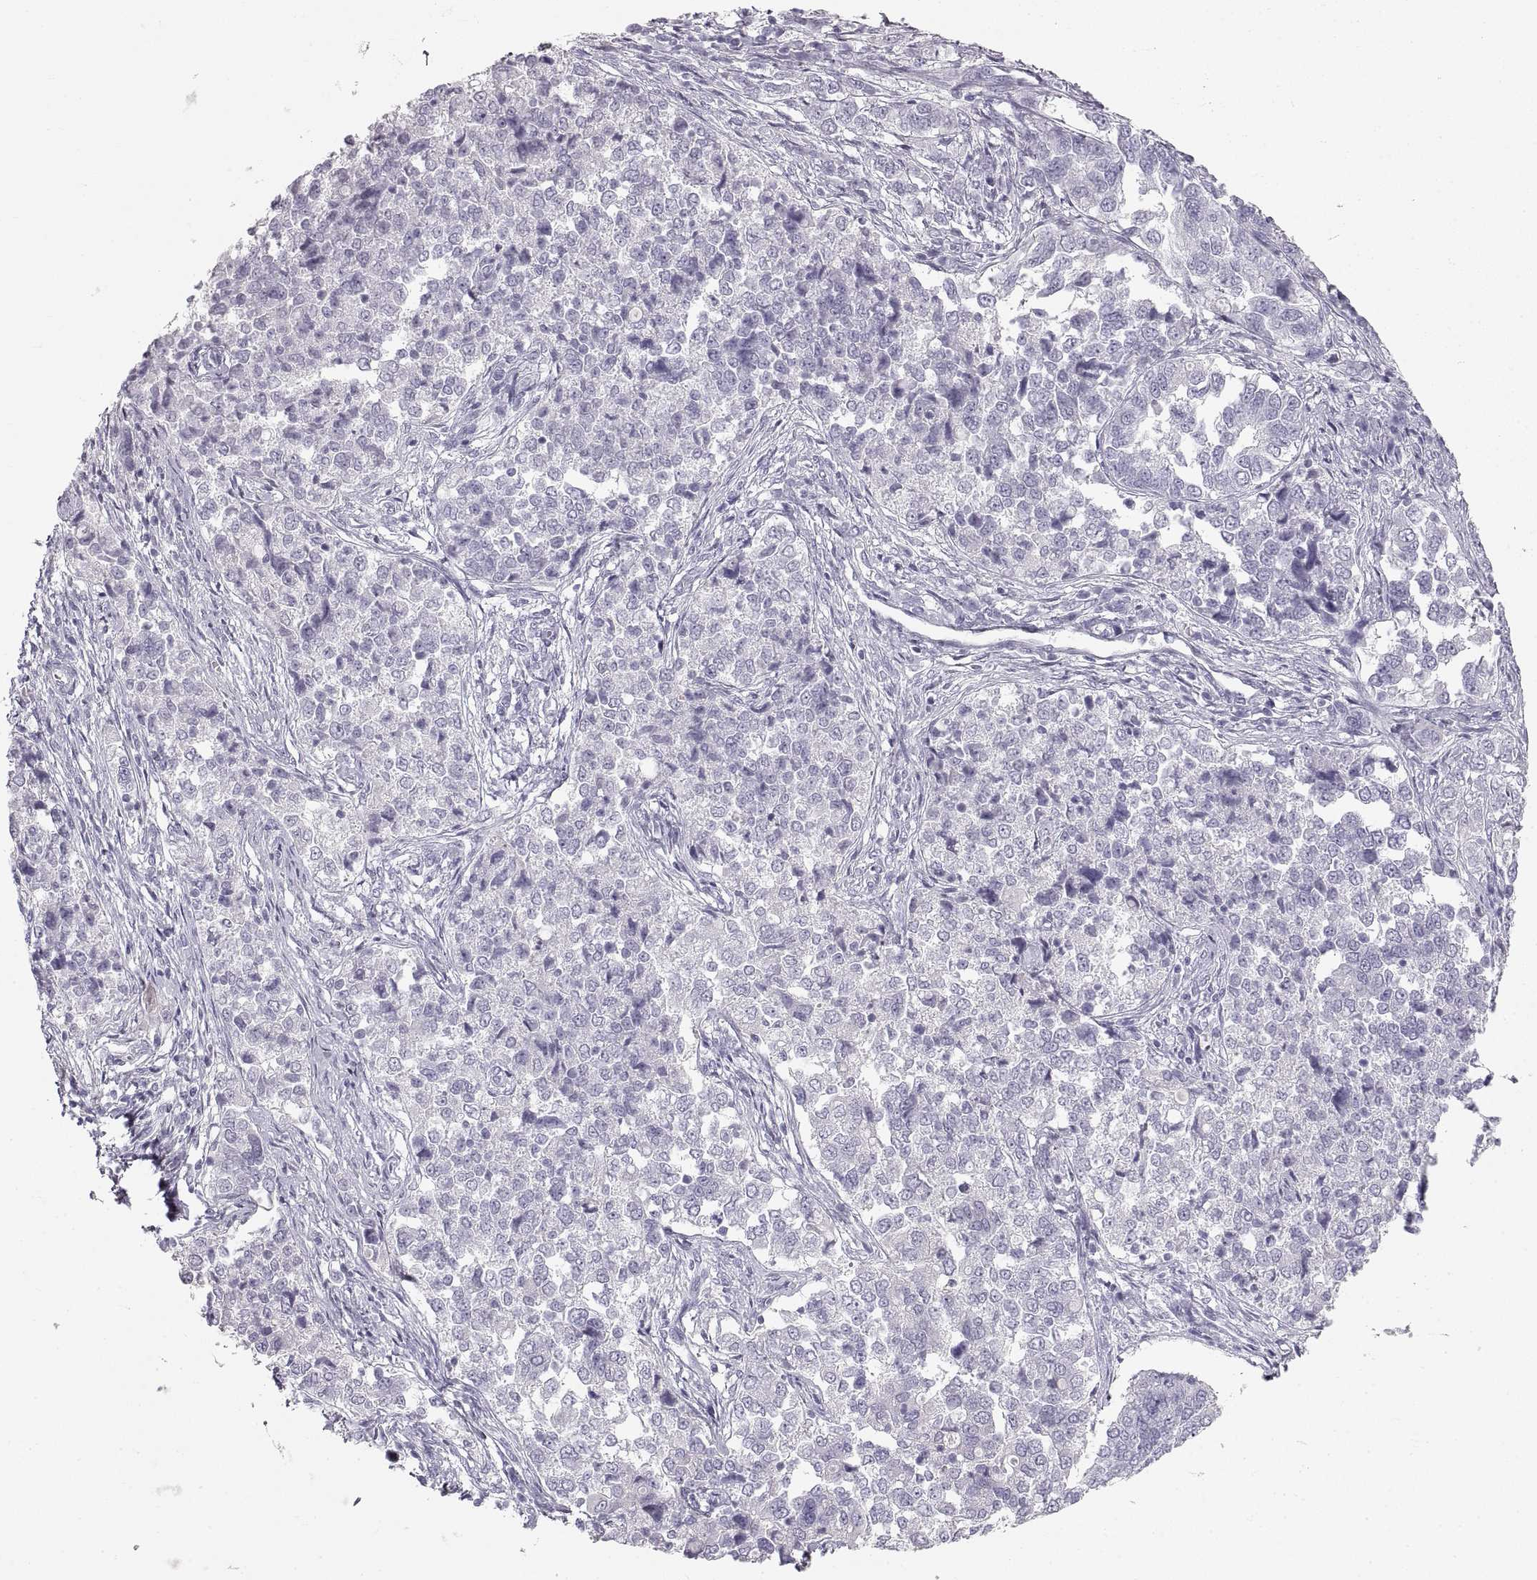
{"staining": {"intensity": "negative", "quantity": "none", "location": "none"}, "tissue": "endometrial cancer", "cell_type": "Tumor cells", "image_type": "cancer", "snomed": [{"axis": "morphology", "description": "Adenocarcinoma, NOS"}, {"axis": "topography", "description": "Endometrium"}], "caption": "Tumor cells show no significant positivity in endometrial cancer. (Brightfield microscopy of DAB immunohistochemistry (IHC) at high magnification).", "gene": "CRYAA", "patient": {"sex": "female", "age": 43}}